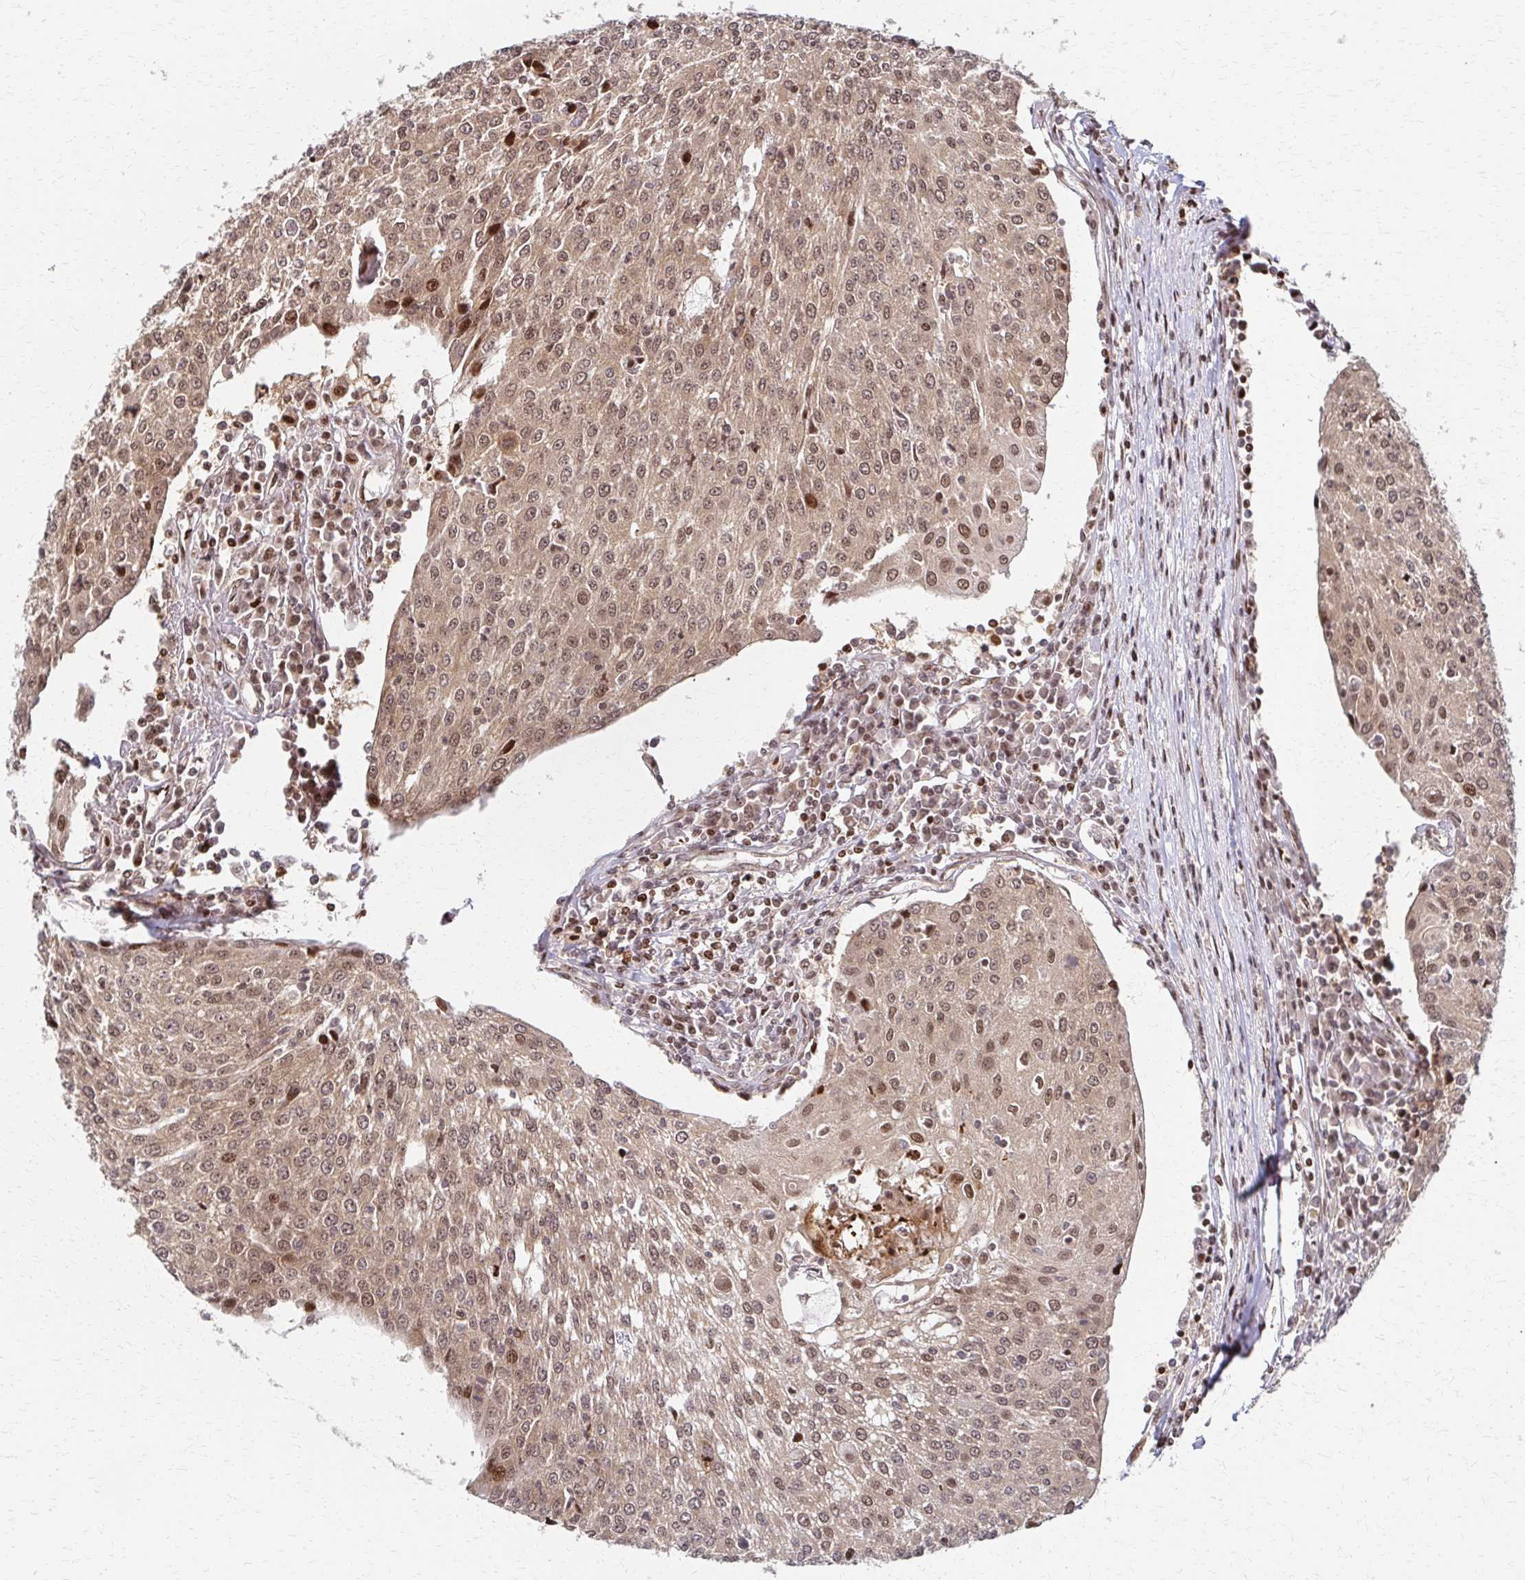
{"staining": {"intensity": "moderate", "quantity": ">75%", "location": "cytoplasmic/membranous,nuclear"}, "tissue": "urothelial cancer", "cell_type": "Tumor cells", "image_type": "cancer", "snomed": [{"axis": "morphology", "description": "Urothelial carcinoma, High grade"}, {"axis": "topography", "description": "Urinary bladder"}], "caption": "Immunohistochemistry (IHC) histopathology image of urothelial cancer stained for a protein (brown), which displays medium levels of moderate cytoplasmic/membranous and nuclear staining in approximately >75% of tumor cells.", "gene": "PSMD7", "patient": {"sex": "female", "age": 85}}